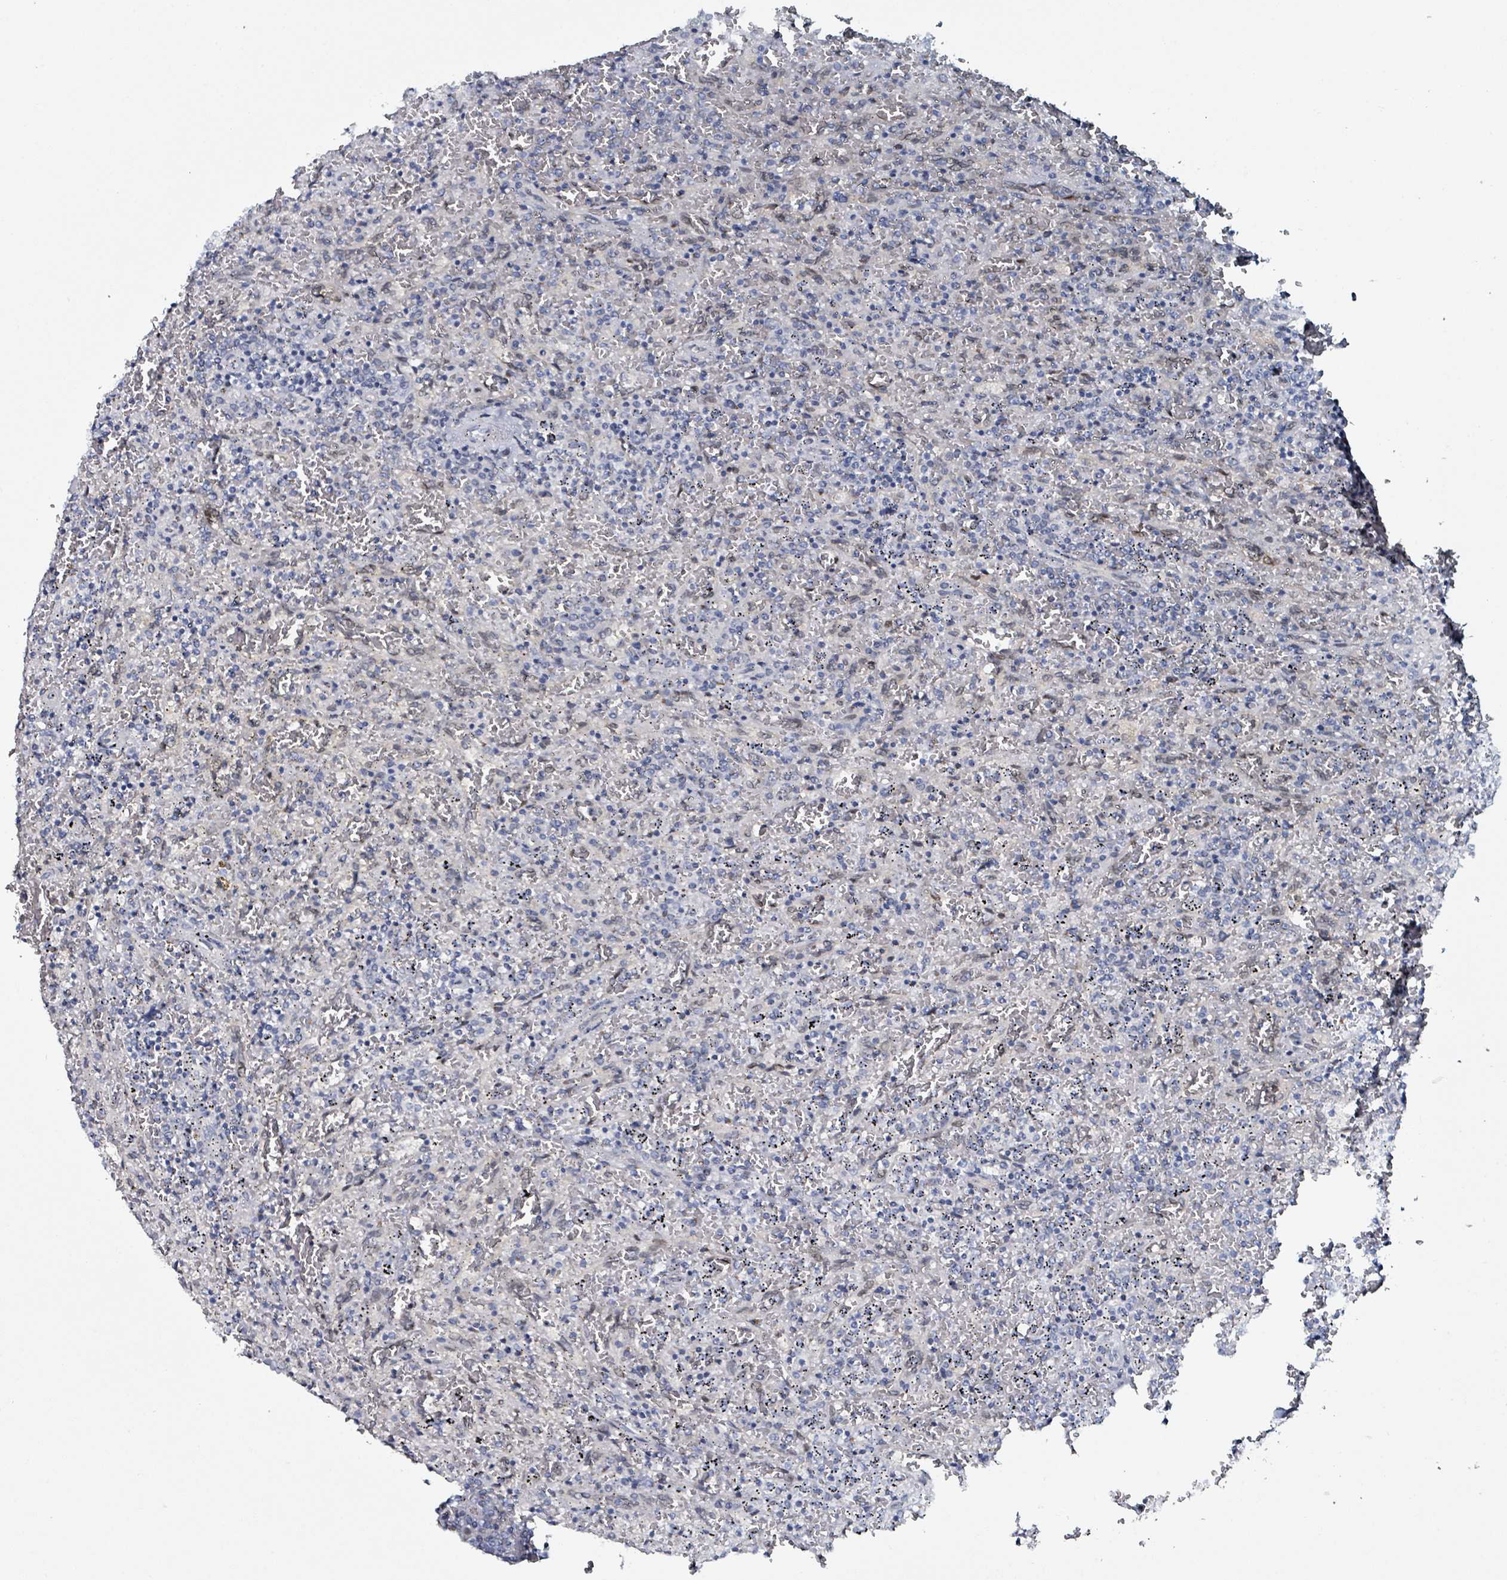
{"staining": {"intensity": "negative", "quantity": "none", "location": "none"}, "tissue": "lymphoma", "cell_type": "Tumor cells", "image_type": "cancer", "snomed": [{"axis": "morphology", "description": "Malignant lymphoma, non-Hodgkin's type, Low grade"}, {"axis": "topography", "description": "Spleen"}], "caption": "Immunohistochemistry (IHC) photomicrograph of neoplastic tissue: malignant lymphoma, non-Hodgkin's type (low-grade) stained with DAB displays no significant protein staining in tumor cells.", "gene": "B3GAT3", "patient": {"sex": "female", "age": 64}}